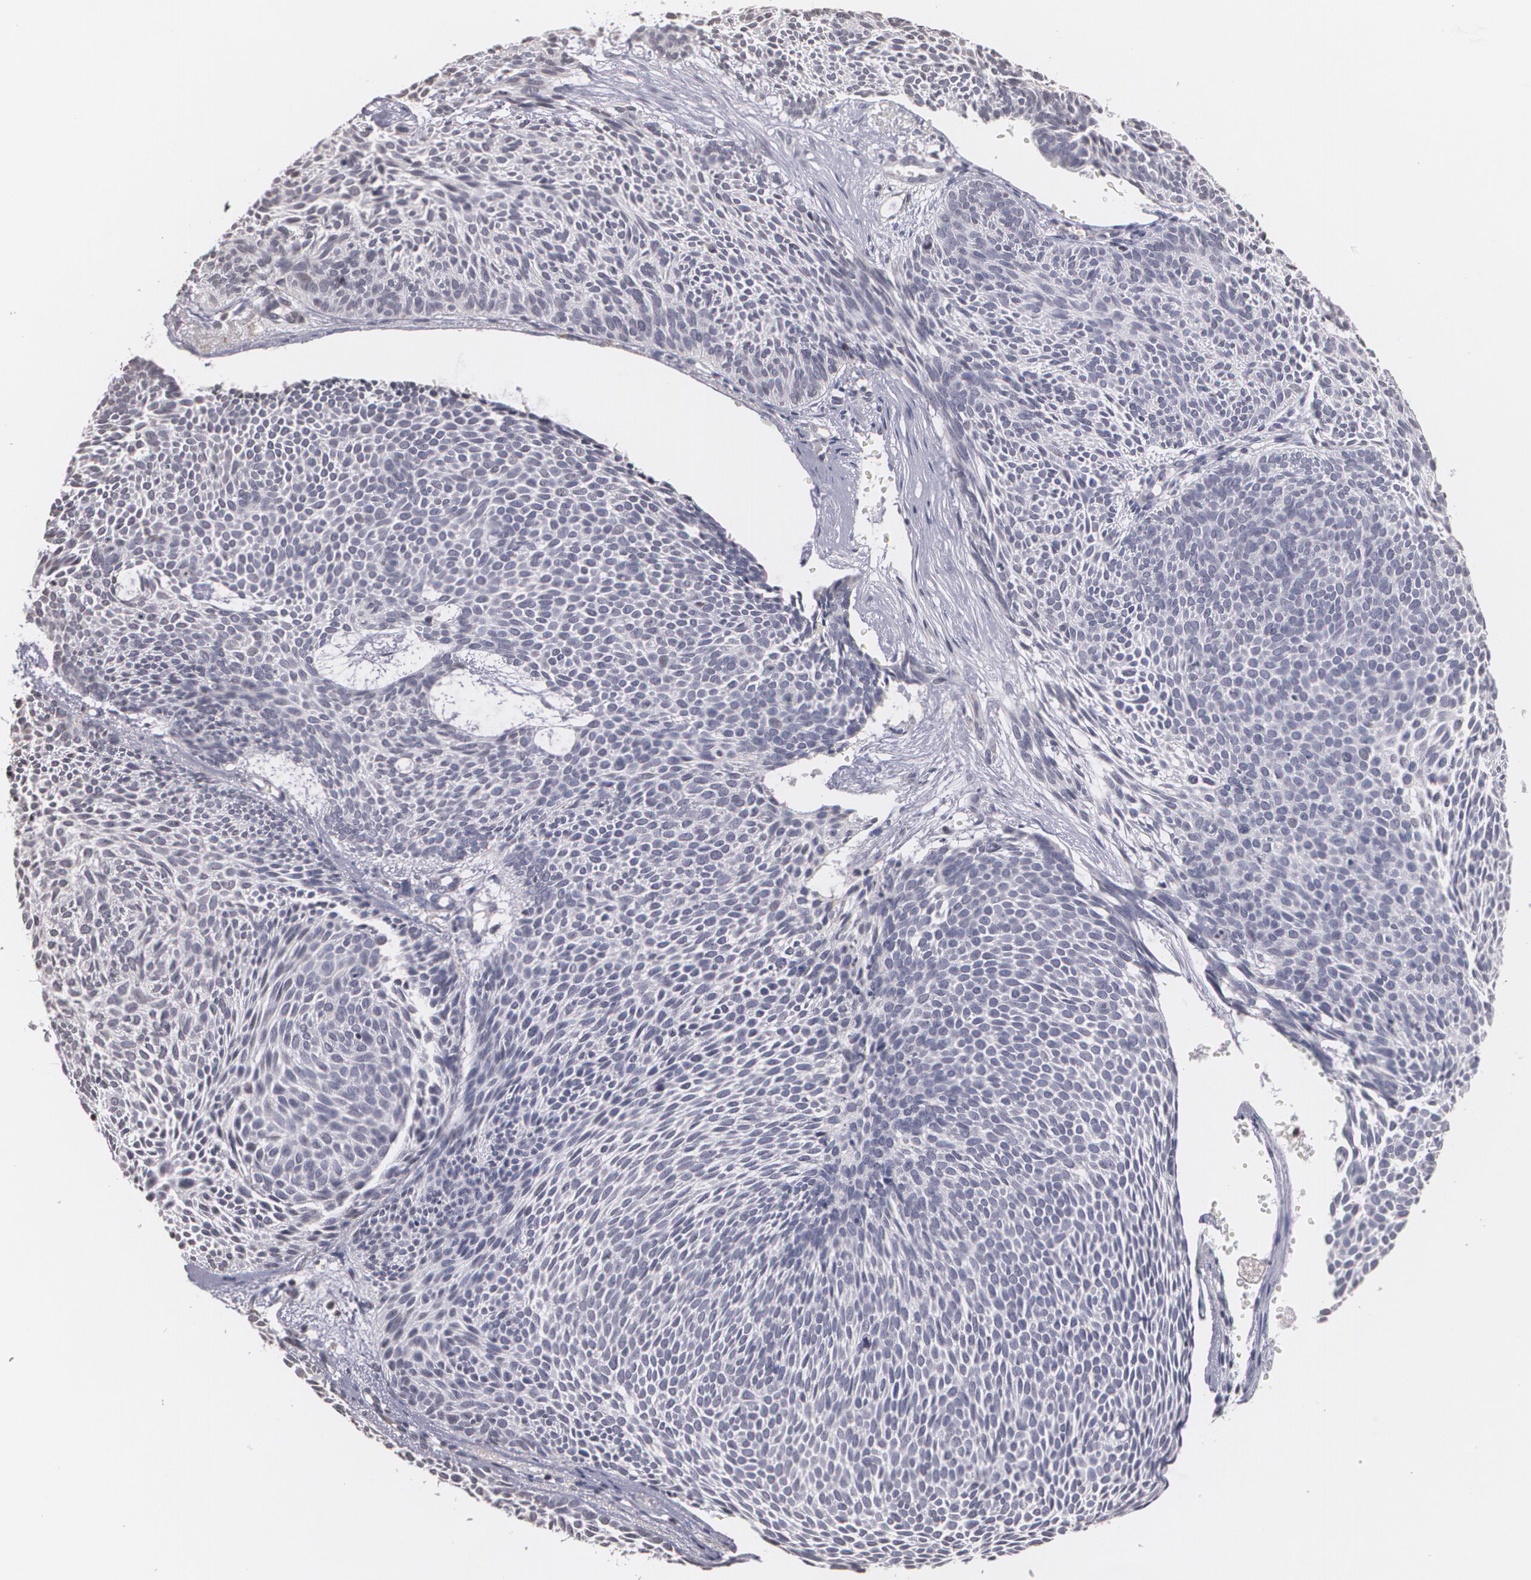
{"staining": {"intensity": "negative", "quantity": "none", "location": "none"}, "tissue": "skin cancer", "cell_type": "Tumor cells", "image_type": "cancer", "snomed": [{"axis": "morphology", "description": "Basal cell carcinoma"}, {"axis": "topography", "description": "Skin"}], "caption": "IHC of skin cancer (basal cell carcinoma) demonstrates no expression in tumor cells. The staining was performed using DAB (3,3'-diaminobenzidine) to visualize the protein expression in brown, while the nuclei were stained in blue with hematoxylin (Magnification: 20x).", "gene": "THRB", "patient": {"sex": "male", "age": 84}}